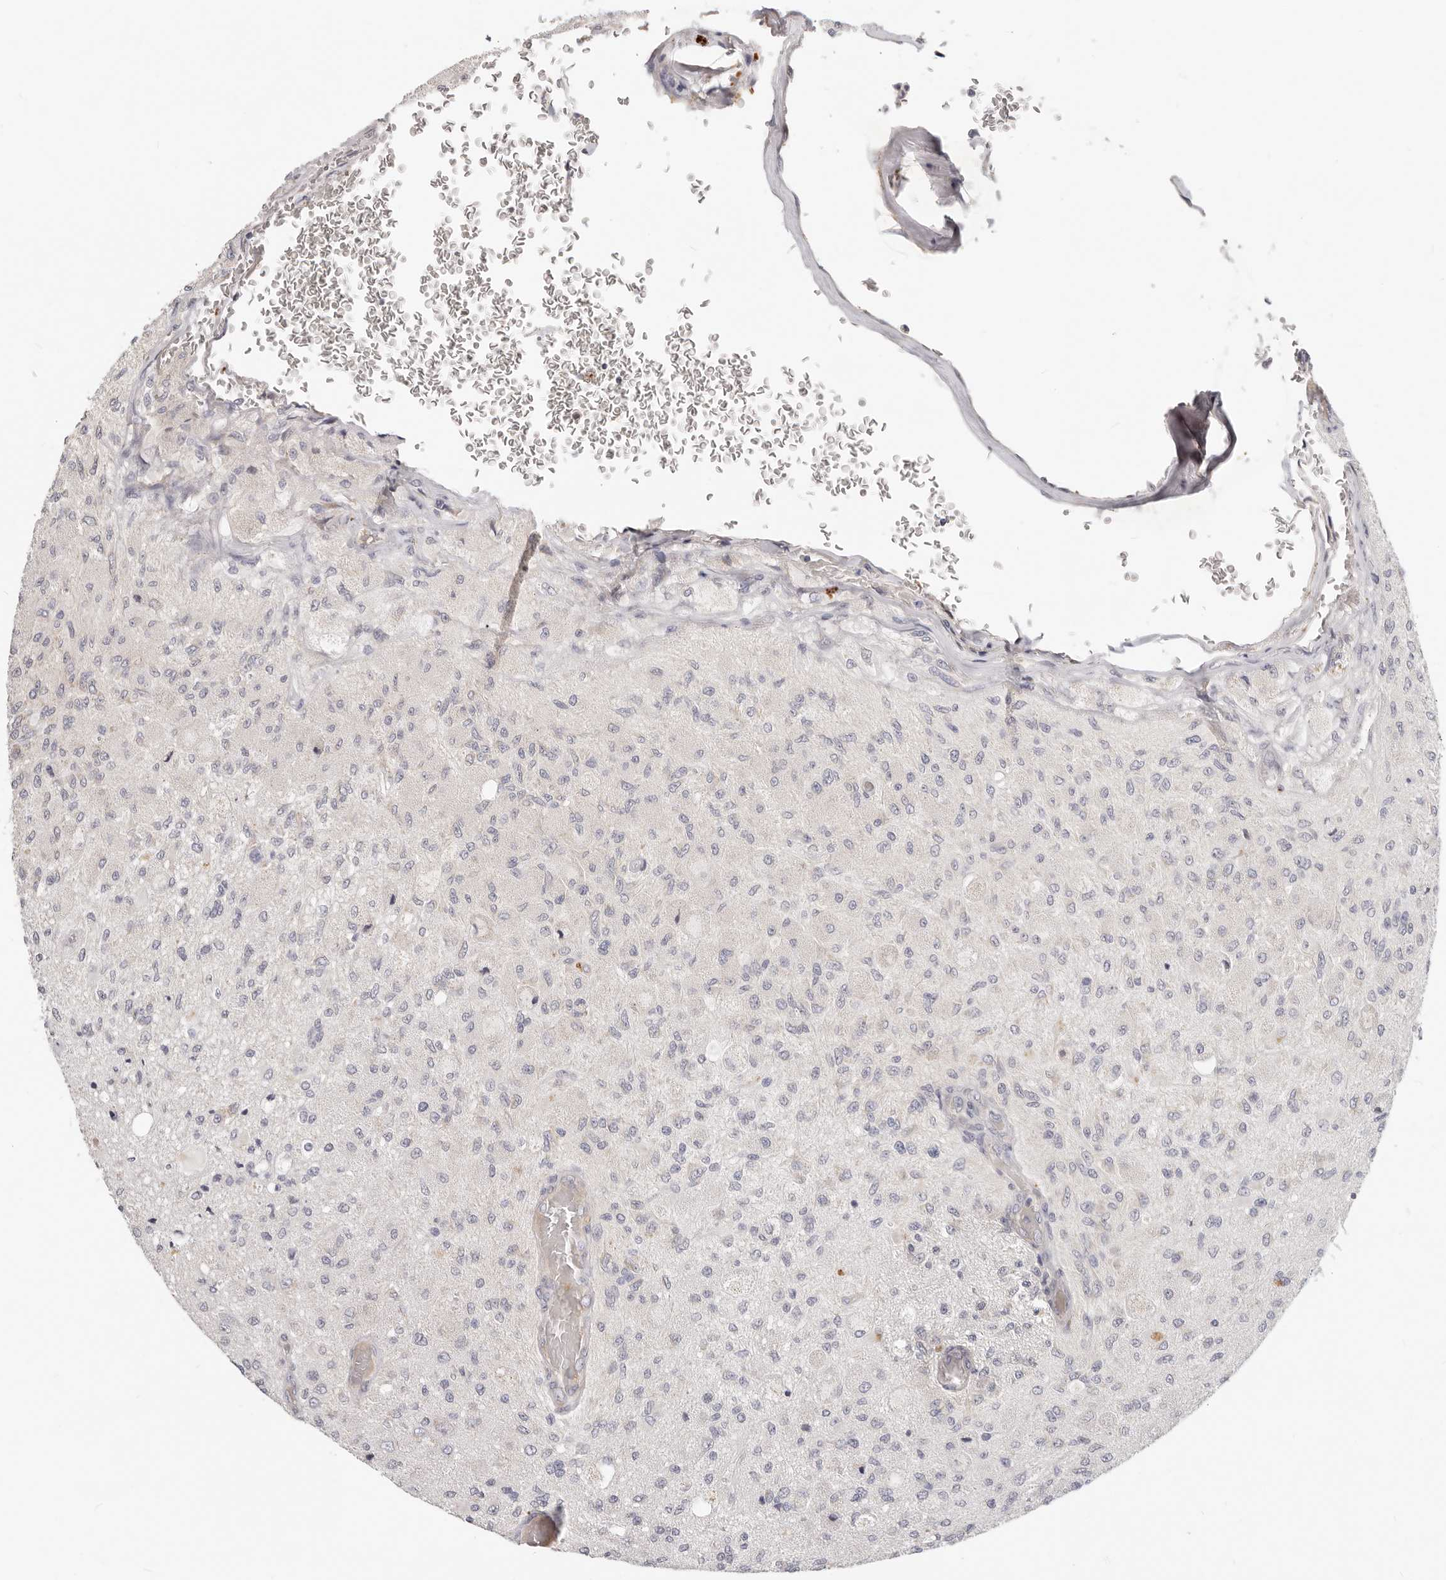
{"staining": {"intensity": "negative", "quantity": "none", "location": "none"}, "tissue": "glioma", "cell_type": "Tumor cells", "image_type": "cancer", "snomed": [{"axis": "morphology", "description": "Normal tissue, NOS"}, {"axis": "morphology", "description": "Glioma, malignant, High grade"}, {"axis": "topography", "description": "Cerebral cortex"}], "caption": "Glioma stained for a protein using immunohistochemistry reveals no positivity tumor cells.", "gene": "TFB2M", "patient": {"sex": "male", "age": 77}}